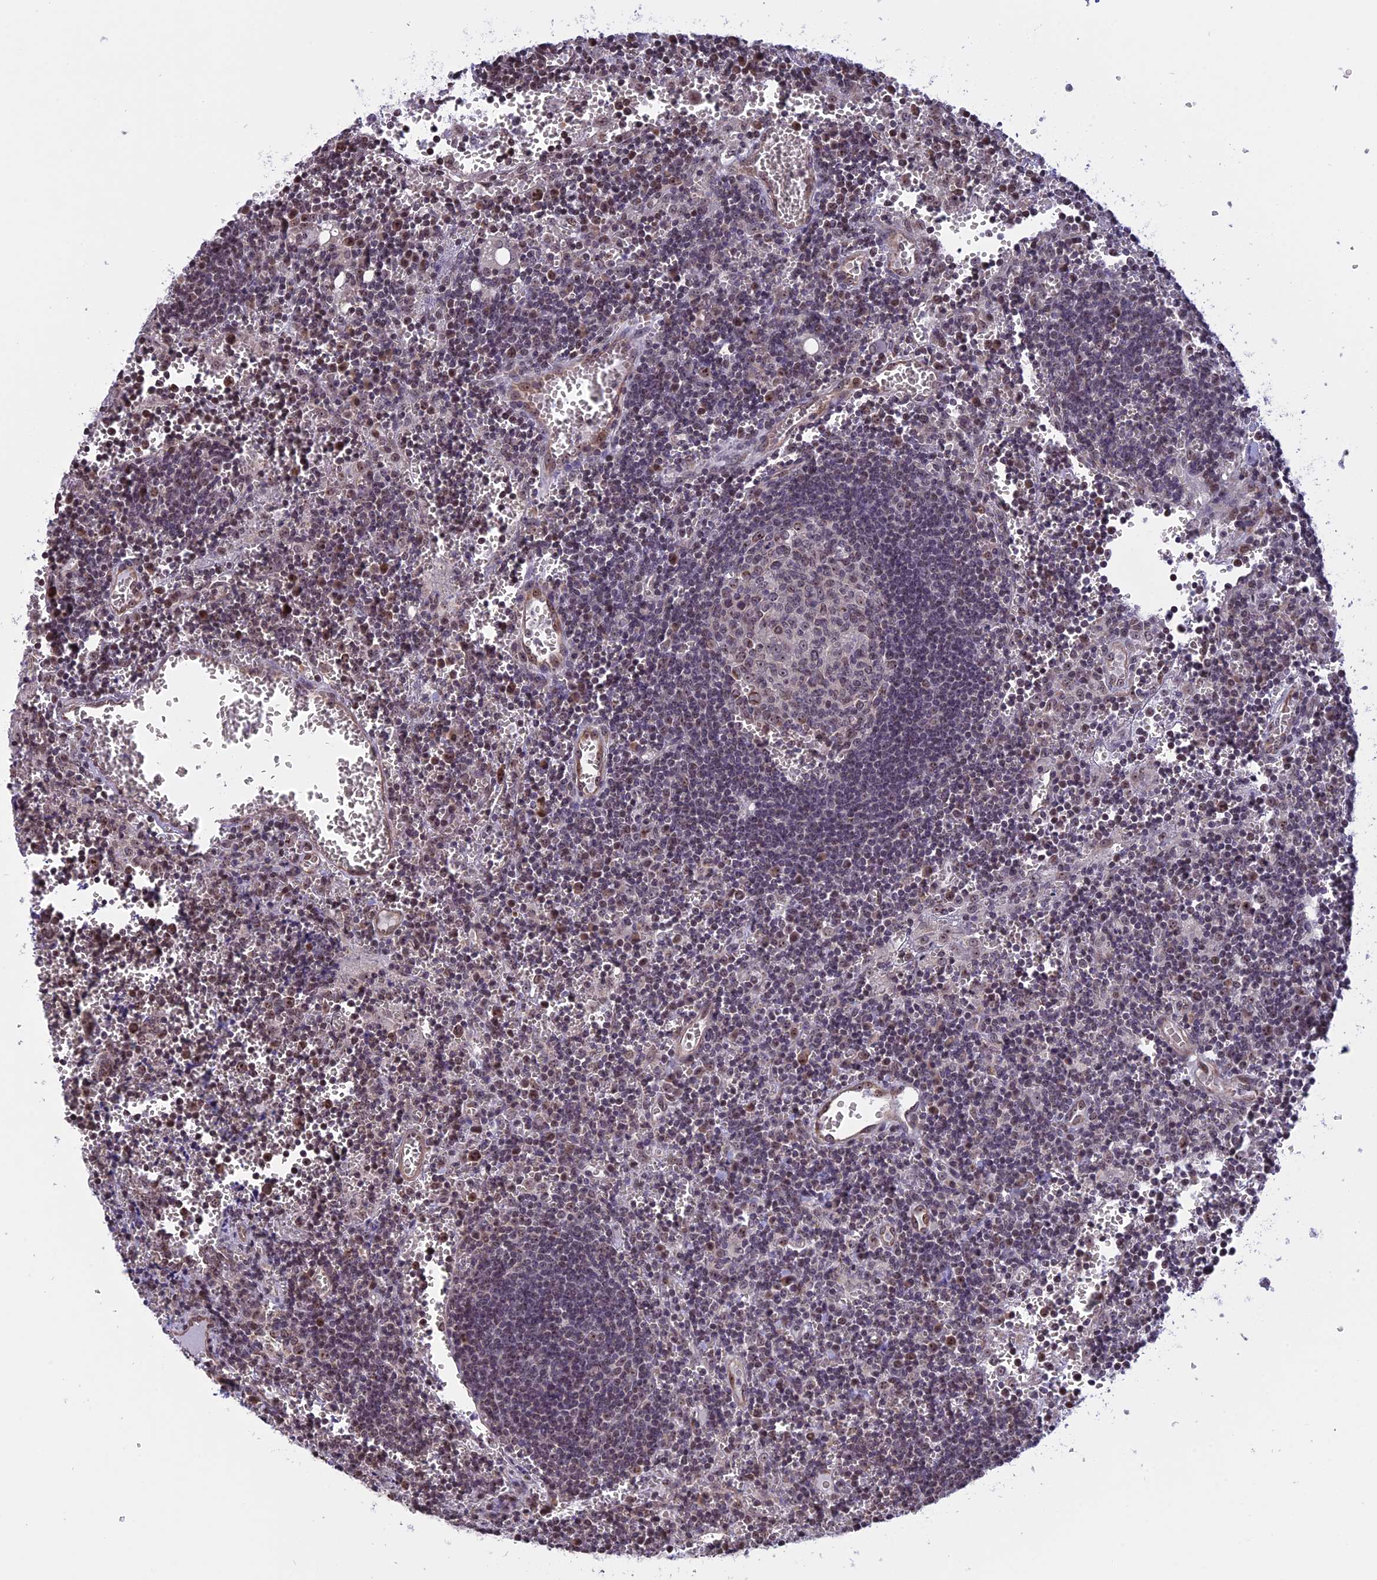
{"staining": {"intensity": "weak", "quantity": "<25%", "location": "nuclear"}, "tissue": "lymph node", "cell_type": "Germinal center cells", "image_type": "normal", "snomed": [{"axis": "morphology", "description": "Normal tissue, NOS"}, {"axis": "topography", "description": "Lymph node"}], "caption": "There is no significant expression in germinal center cells of lymph node. Nuclei are stained in blue.", "gene": "MGA", "patient": {"sex": "female", "age": 73}}